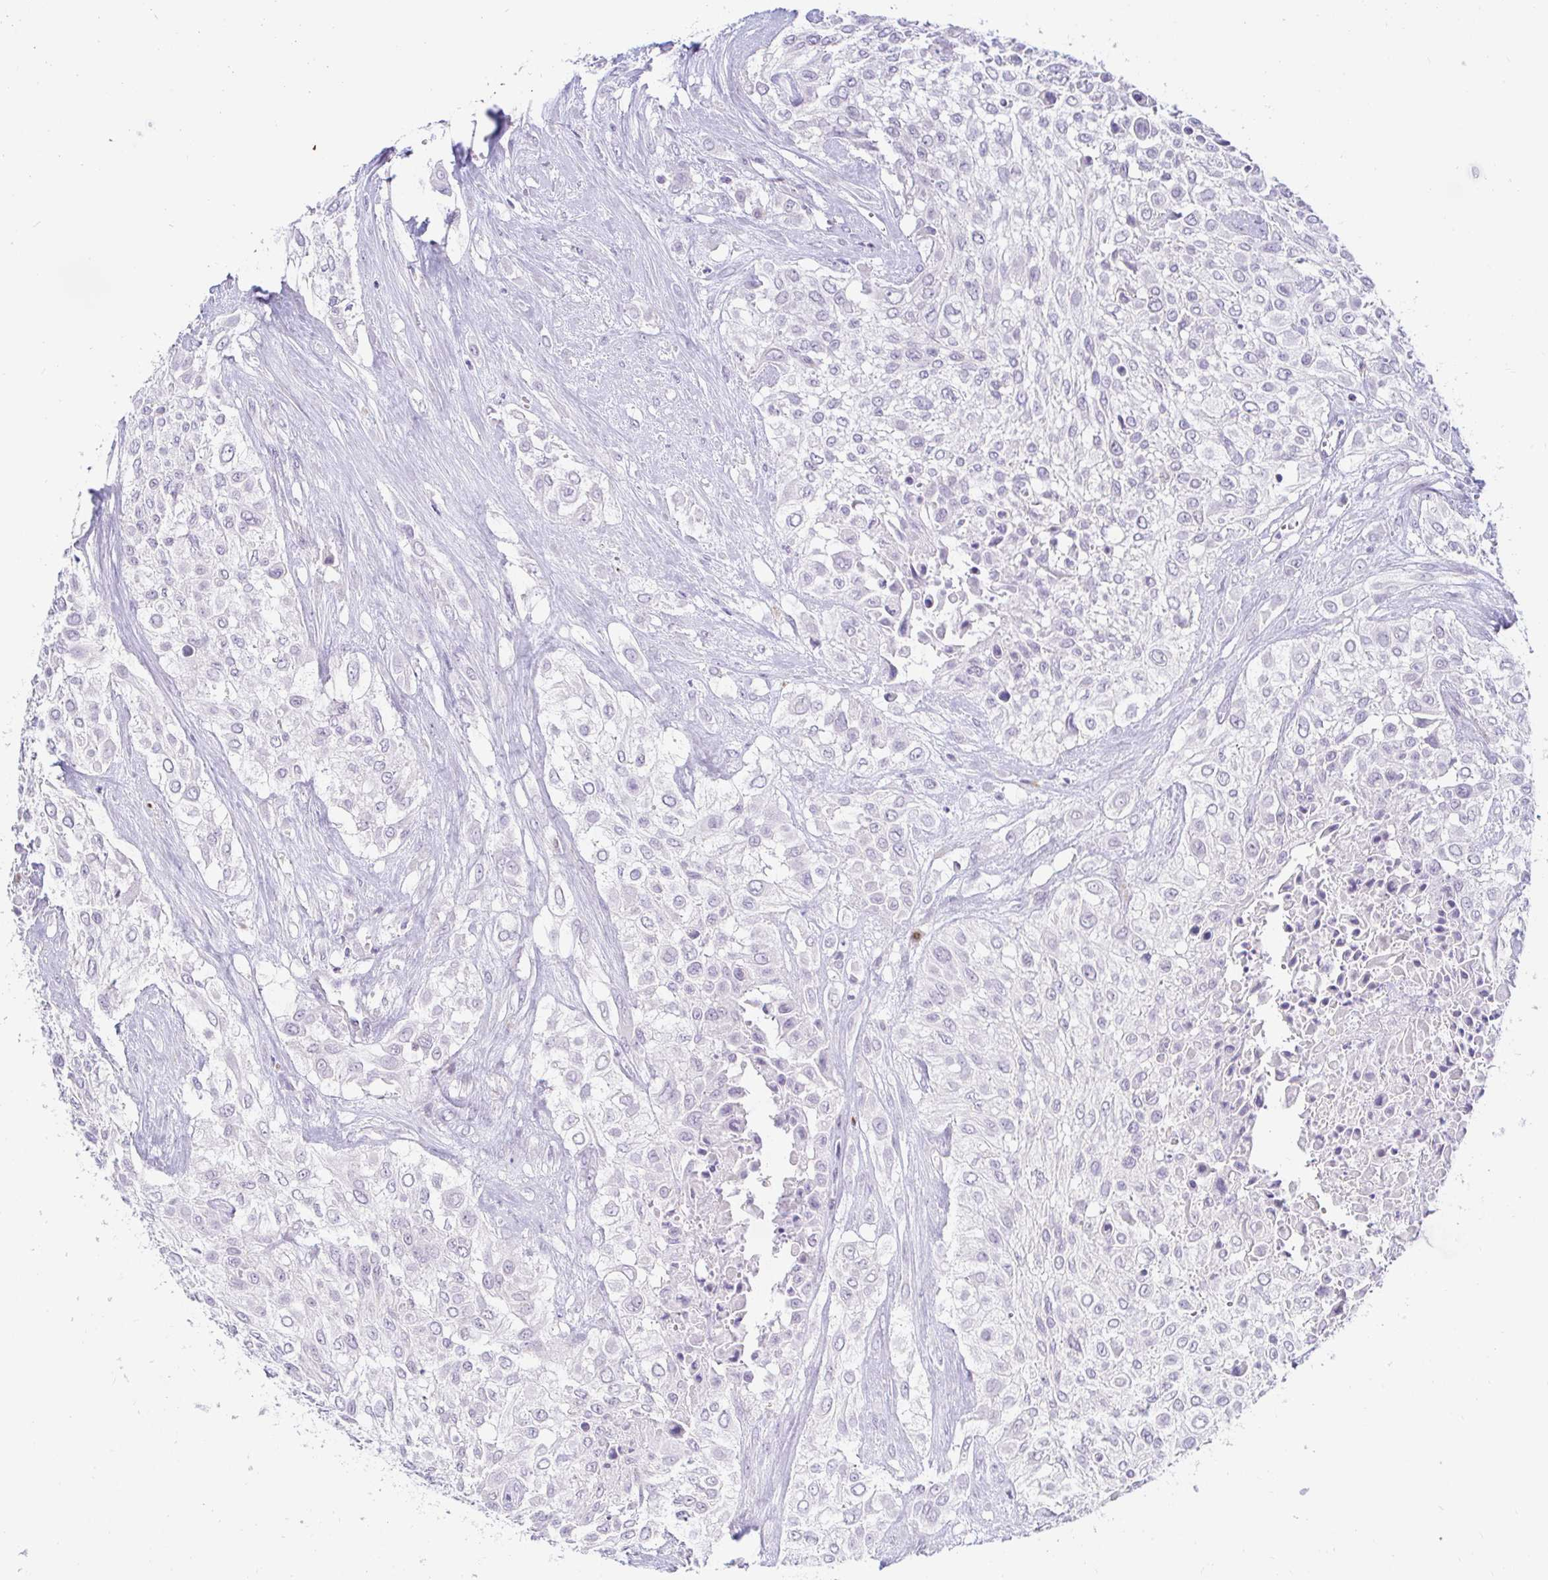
{"staining": {"intensity": "negative", "quantity": "none", "location": "none"}, "tissue": "urothelial cancer", "cell_type": "Tumor cells", "image_type": "cancer", "snomed": [{"axis": "morphology", "description": "Urothelial carcinoma, High grade"}, {"axis": "topography", "description": "Urinary bladder"}], "caption": "Photomicrograph shows no protein expression in tumor cells of urothelial cancer tissue. (Brightfield microscopy of DAB (3,3'-diaminobenzidine) immunohistochemistry (IHC) at high magnification).", "gene": "OR51D1", "patient": {"sex": "male", "age": 57}}